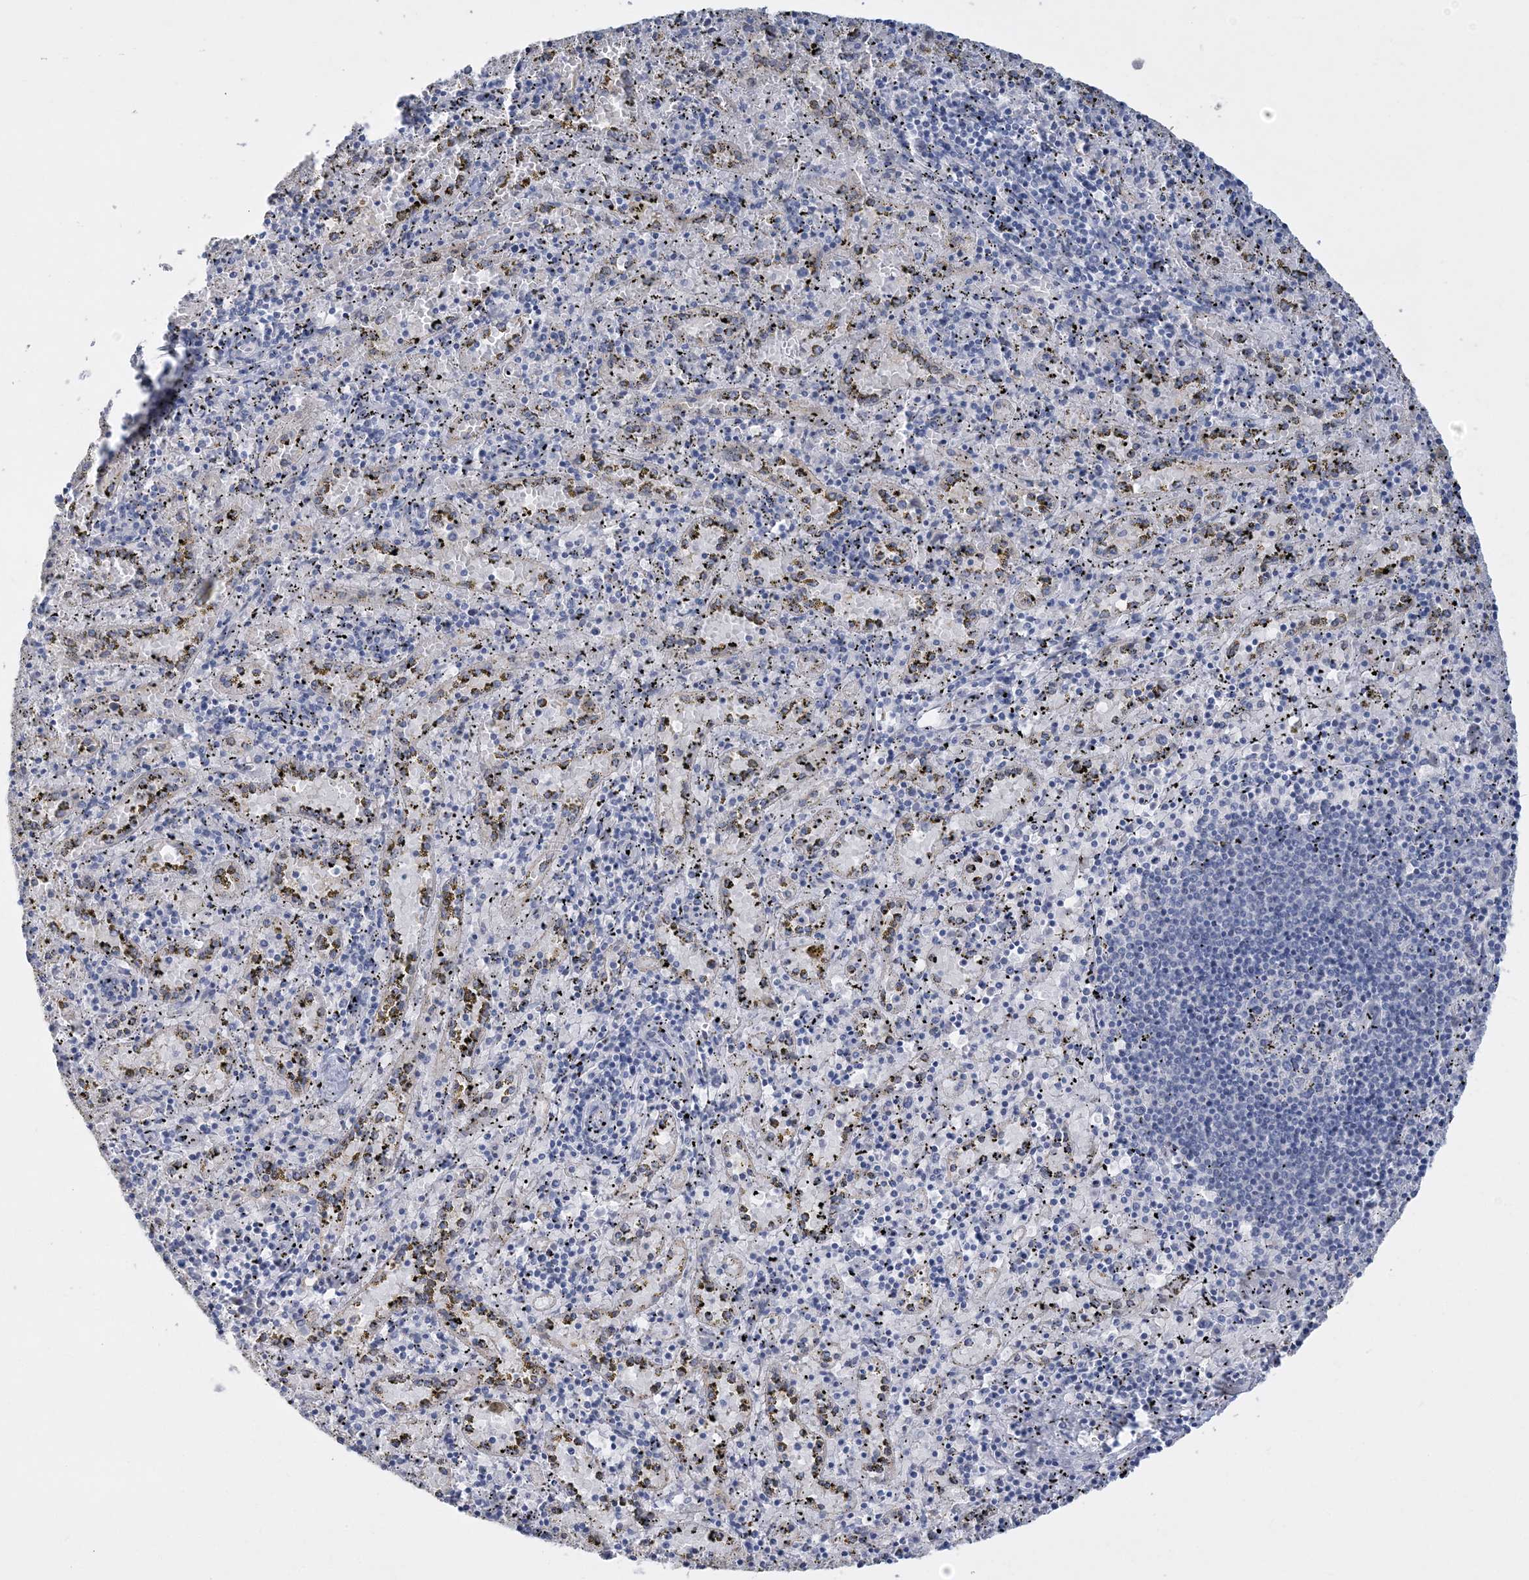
{"staining": {"intensity": "negative", "quantity": "none", "location": "none"}, "tissue": "spleen", "cell_type": "Cells in red pulp", "image_type": "normal", "snomed": [{"axis": "morphology", "description": "Normal tissue, NOS"}, {"axis": "topography", "description": "Spleen"}], "caption": "The photomicrograph reveals no significant expression in cells in red pulp of spleen.", "gene": "ENSG00000288637", "patient": {"sex": "male", "age": 11}}